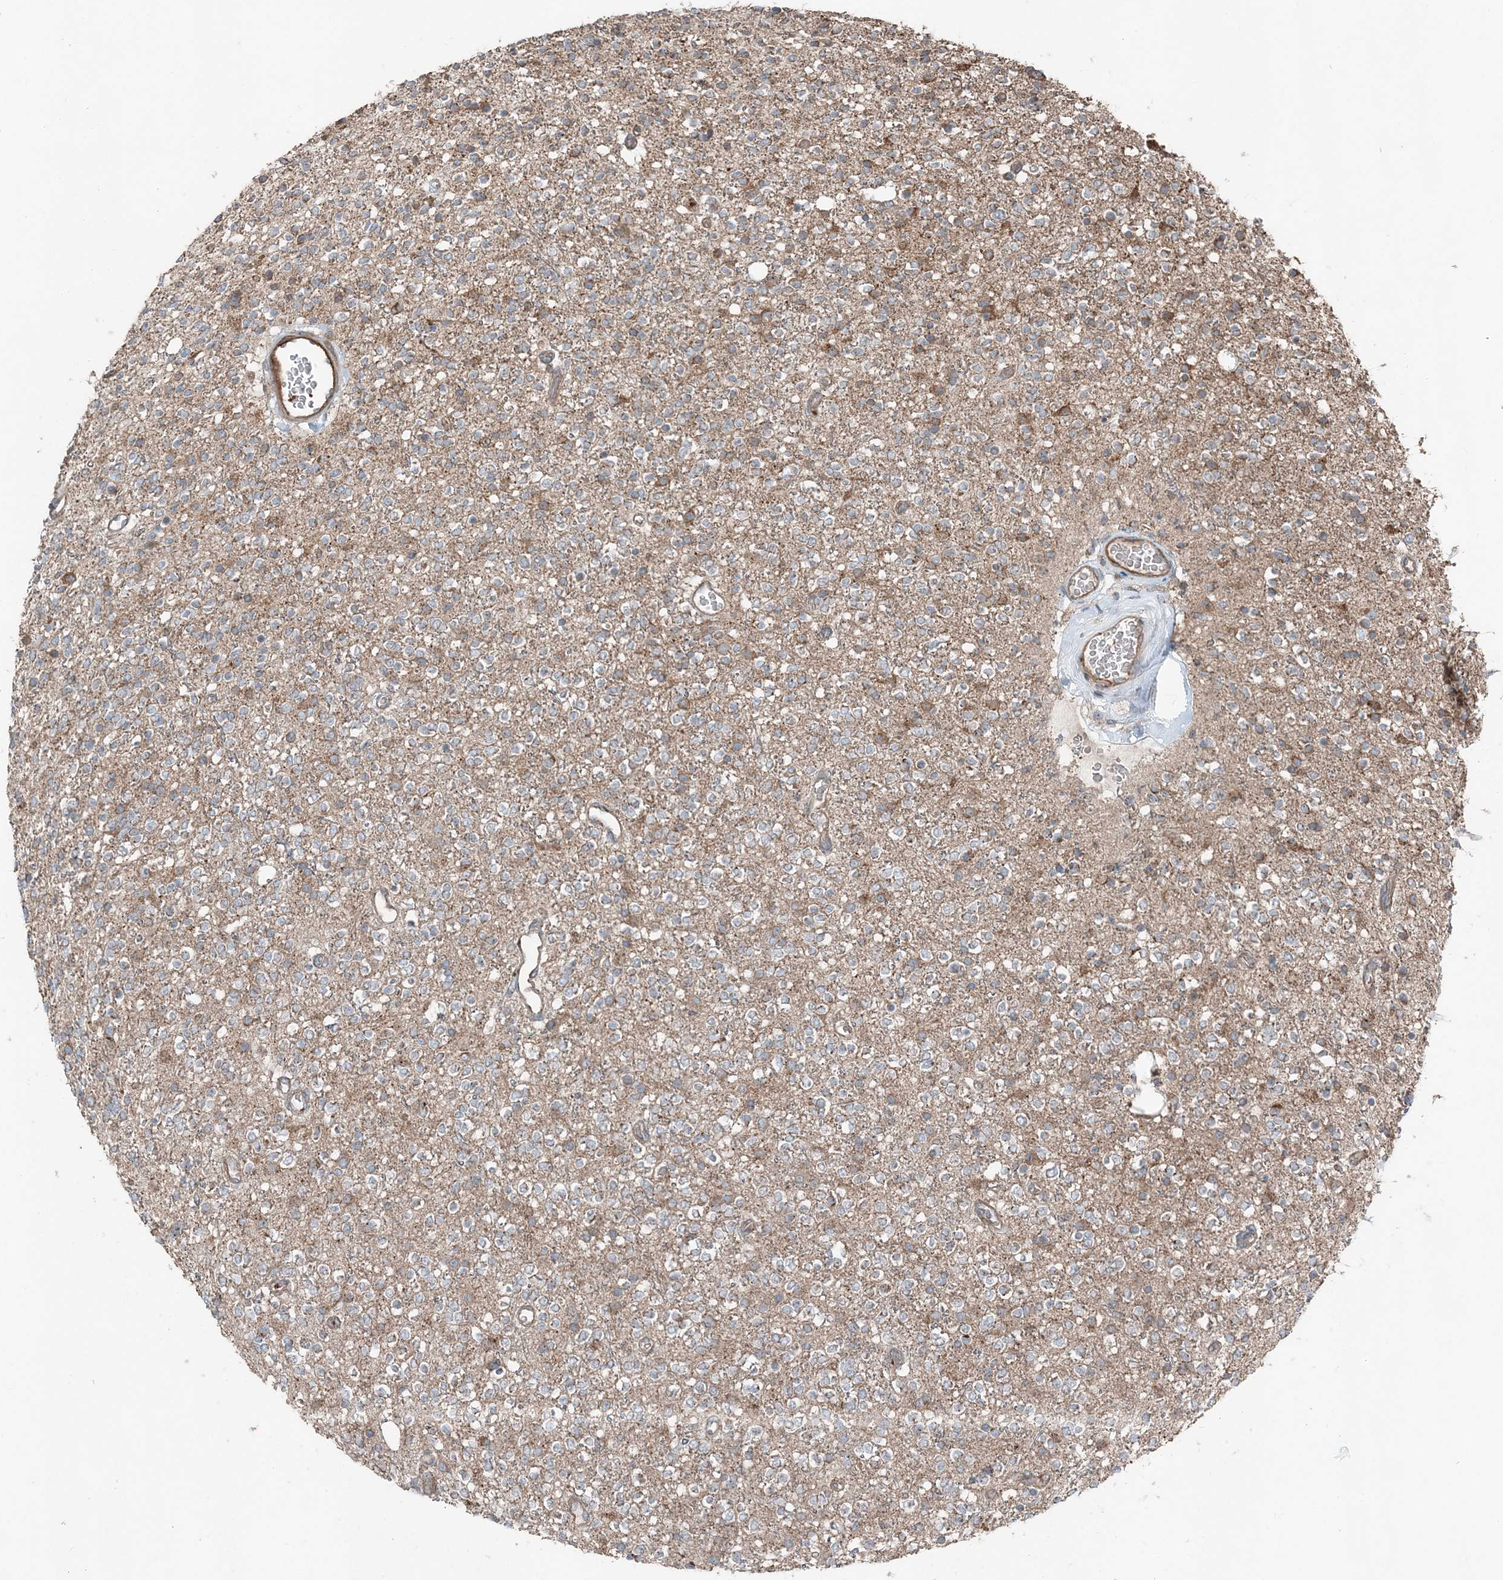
{"staining": {"intensity": "weak", "quantity": "<25%", "location": "cytoplasmic/membranous"}, "tissue": "glioma", "cell_type": "Tumor cells", "image_type": "cancer", "snomed": [{"axis": "morphology", "description": "Glioma, malignant, High grade"}, {"axis": "topography", "description": "Brain"}], "caption": "IHC photomicrograph of neoplastic tissue: human malignant glioma (high-grade) stained with DAB (3,3'-diaminobenzidine) demonstrates no significant protein expression in tumor cells. (Stains: DAB (3,3'-diaminobenzidine) immunohistochemistry with hematoxylin counter stain, Microscopy: brightfield microscopy at high magnification).", "gene": "KY", "patient": {"sex": "male", "age": 34}}